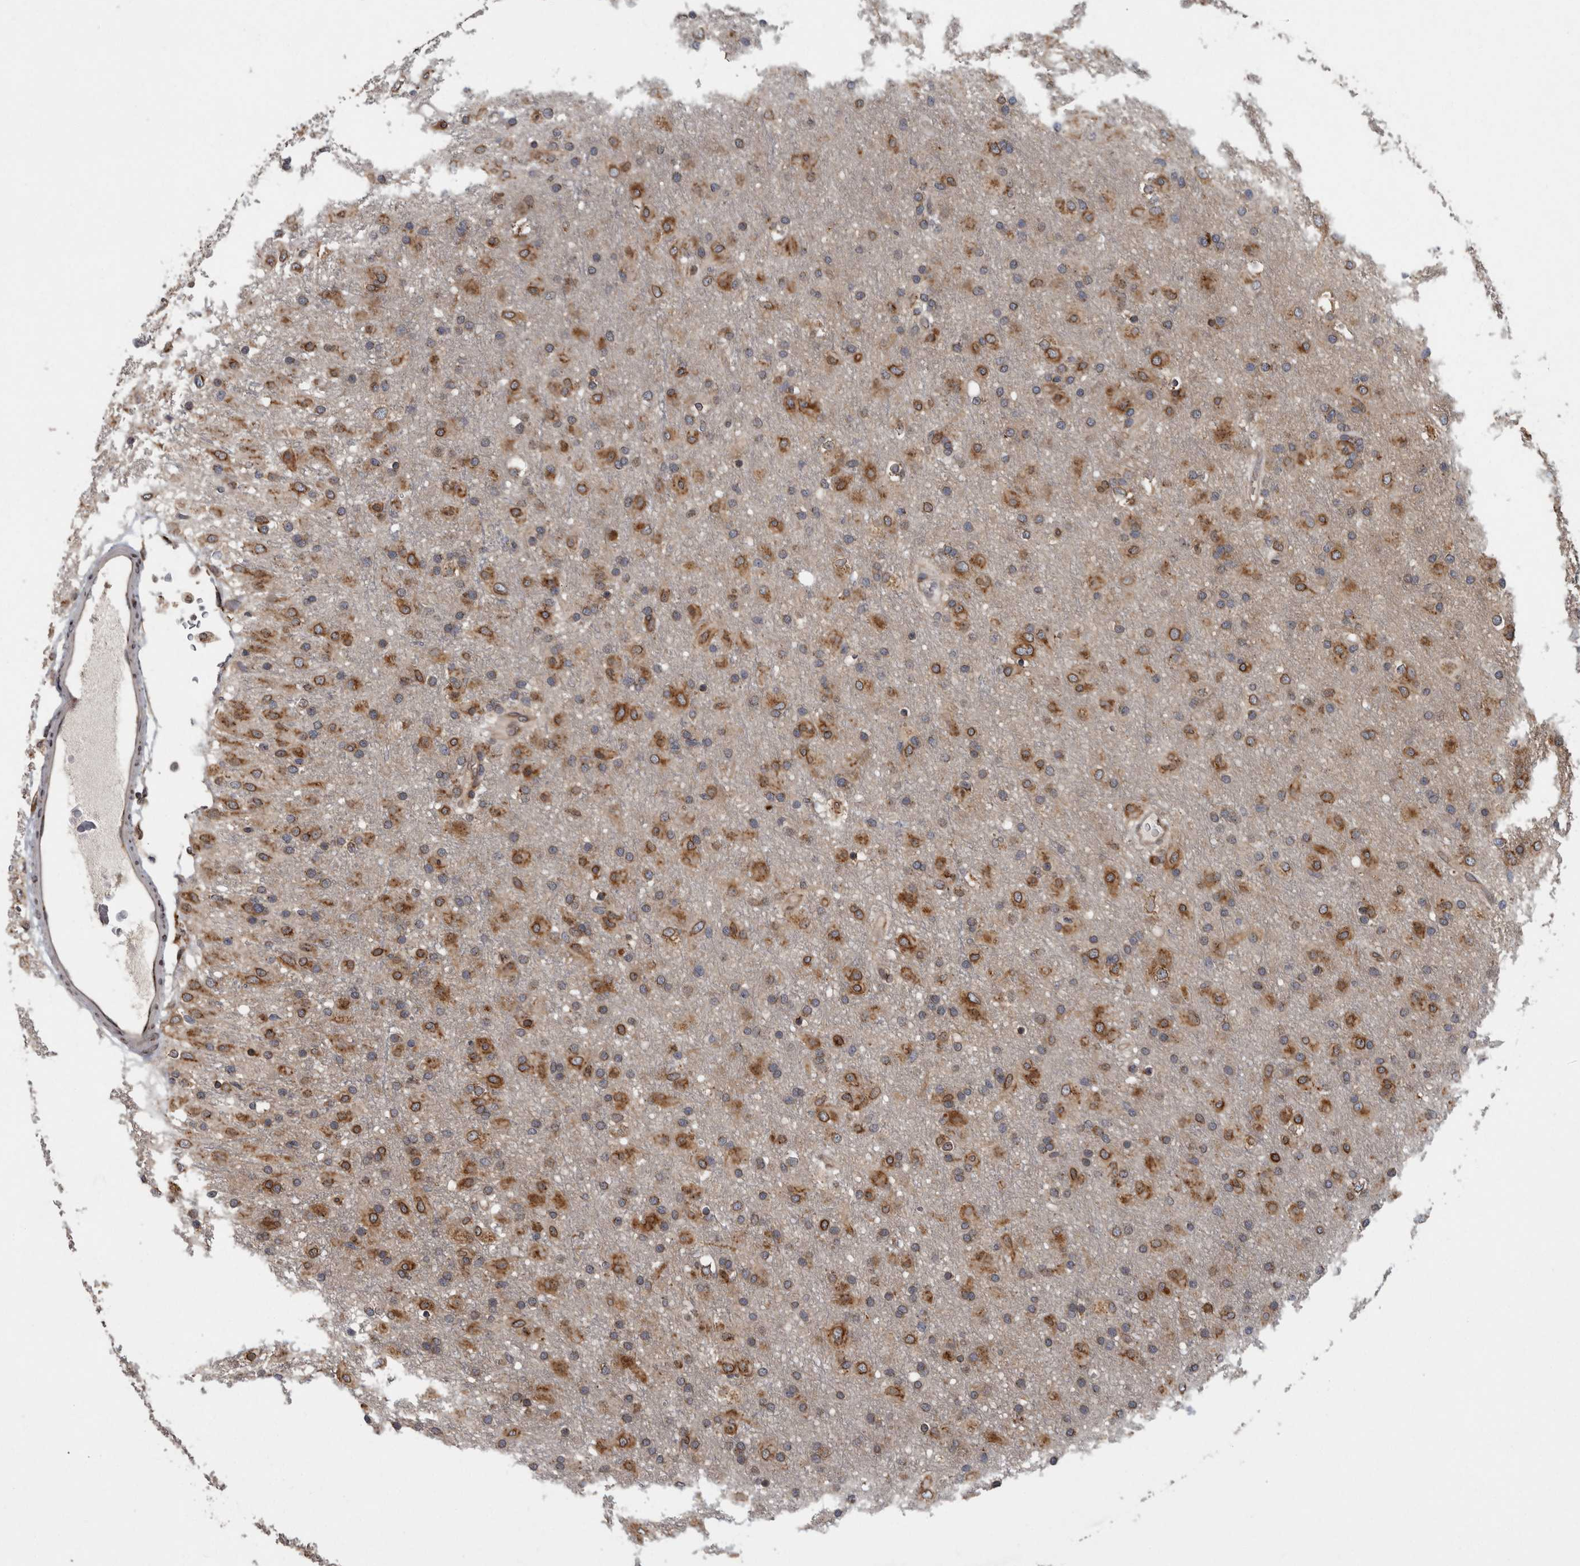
{"staining": {"intensity": "moderate", "quantity": ">75%", "location": "cytoplasmic/membranous"}, "tissue": "glioma", "cell_type": "Tumor cells", "image_type": "cancer", "snomed": [{"axis": "morphology", "description": "Glioma, malignant, Low grade"}, {"axis": "topography", "description": "Brain"}], "caption": "High-power microscopy captured an immunohistochemistry (IHC) micrograph of glioma, revealing moderate cytoplasmic/membranous expression in approximately >75% of tumor cells. The staining was performed using DAB to visualize the protein expression in brown, while the nuclei were stained in blue with hematoxylin (Magnification: 20x).", "gene": "LMAN2L", "patient": {"sex": "male", "age": 65}}